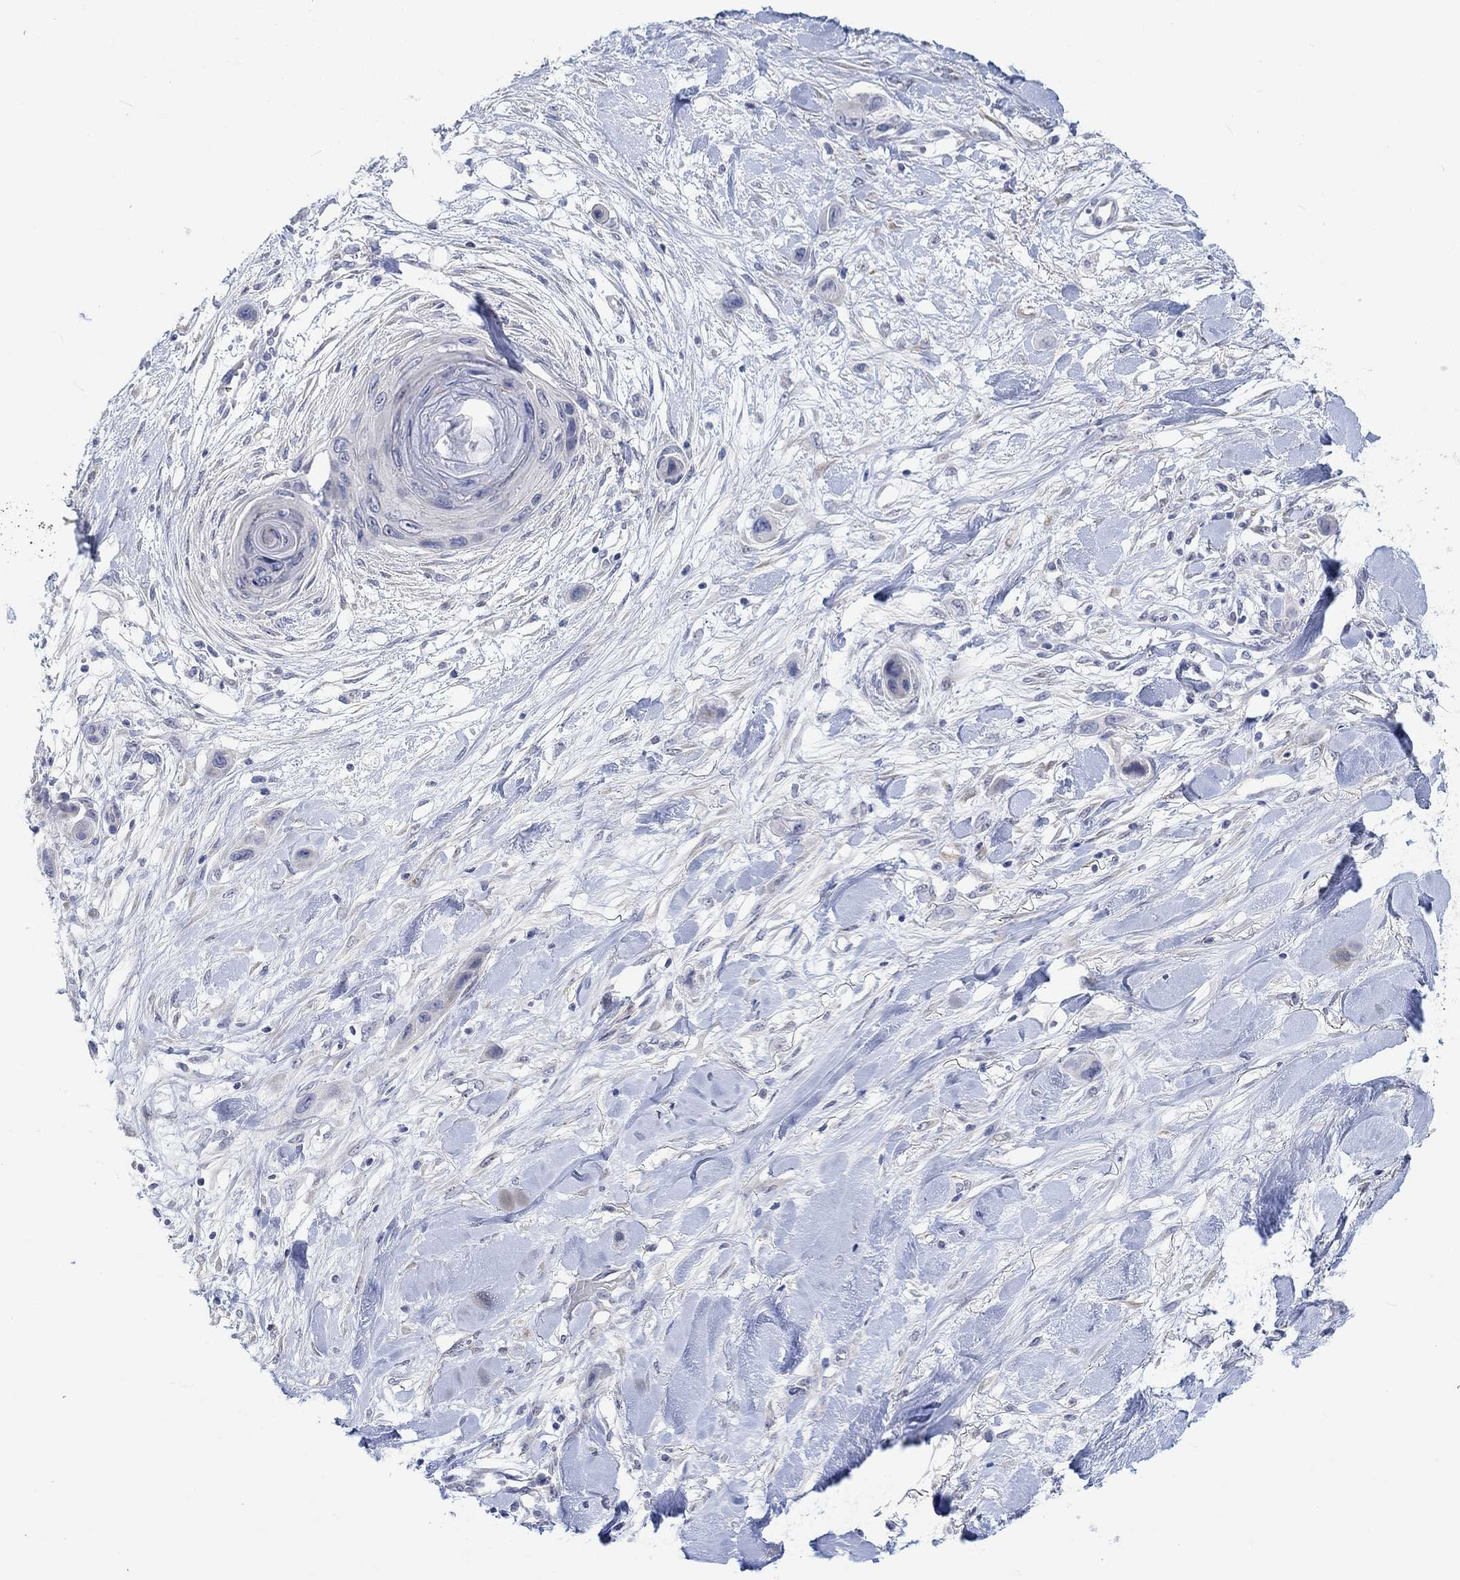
{"staining": {"intensity": "negative", "quantity": "none", "location": "none"}, "tissue": "skin cancer", "cell_type": "Tumor cells", "image_type": "cancer", "snomed": [{"axis": "morphology", "description": "Squamous cell carcinoma, NOS"}, {"axis": "topography", "description": "Skin"}], "caption": "Tumor cells are negative for protein expression in human squamous cell carcinoma (skin).", "gene": "DLK1", "patient": {"sex": "male", "age": 79}}